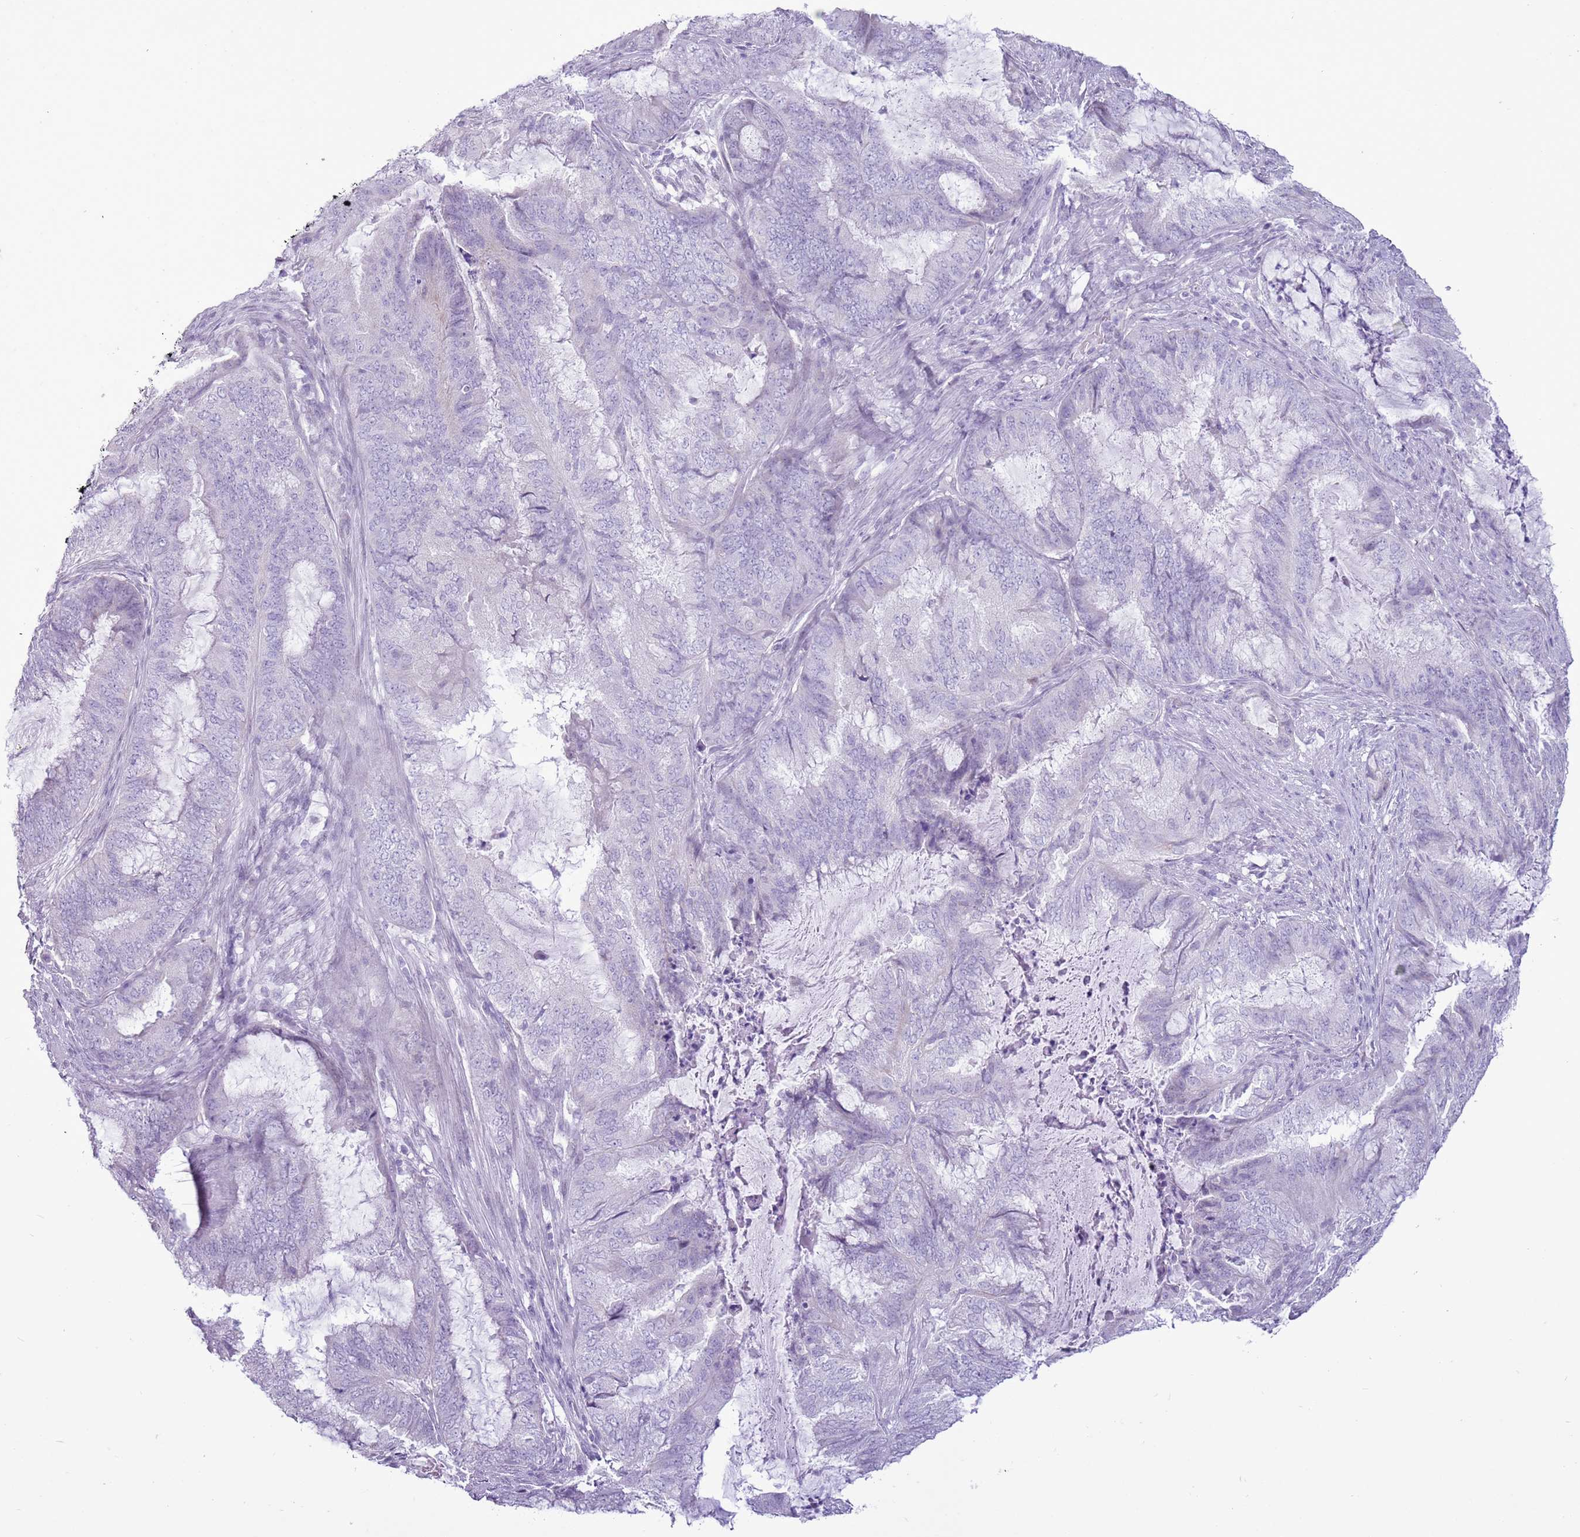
{"staining": {"intensity": "negative", "quantity": "none", "location": "none"}, "tissue": "endometrial cancer", "cell_type": "Tumor cells", "image_type": "cancer", "snomed": [{"axis": "morphology", "description": "Adenocarcinoma, NOS"}, {"axis": "topography", "description": "Endometrium"}], "caption": "This is a photomicrograph of immunohistochemistry staining of adenocarcinoma (endometrial), which shows no positivity in tumor cells. (DAB IHC with hematoxylin counter stain).", "gene": "RPL3L", "patient": {"sex": "female", "age": 51}}